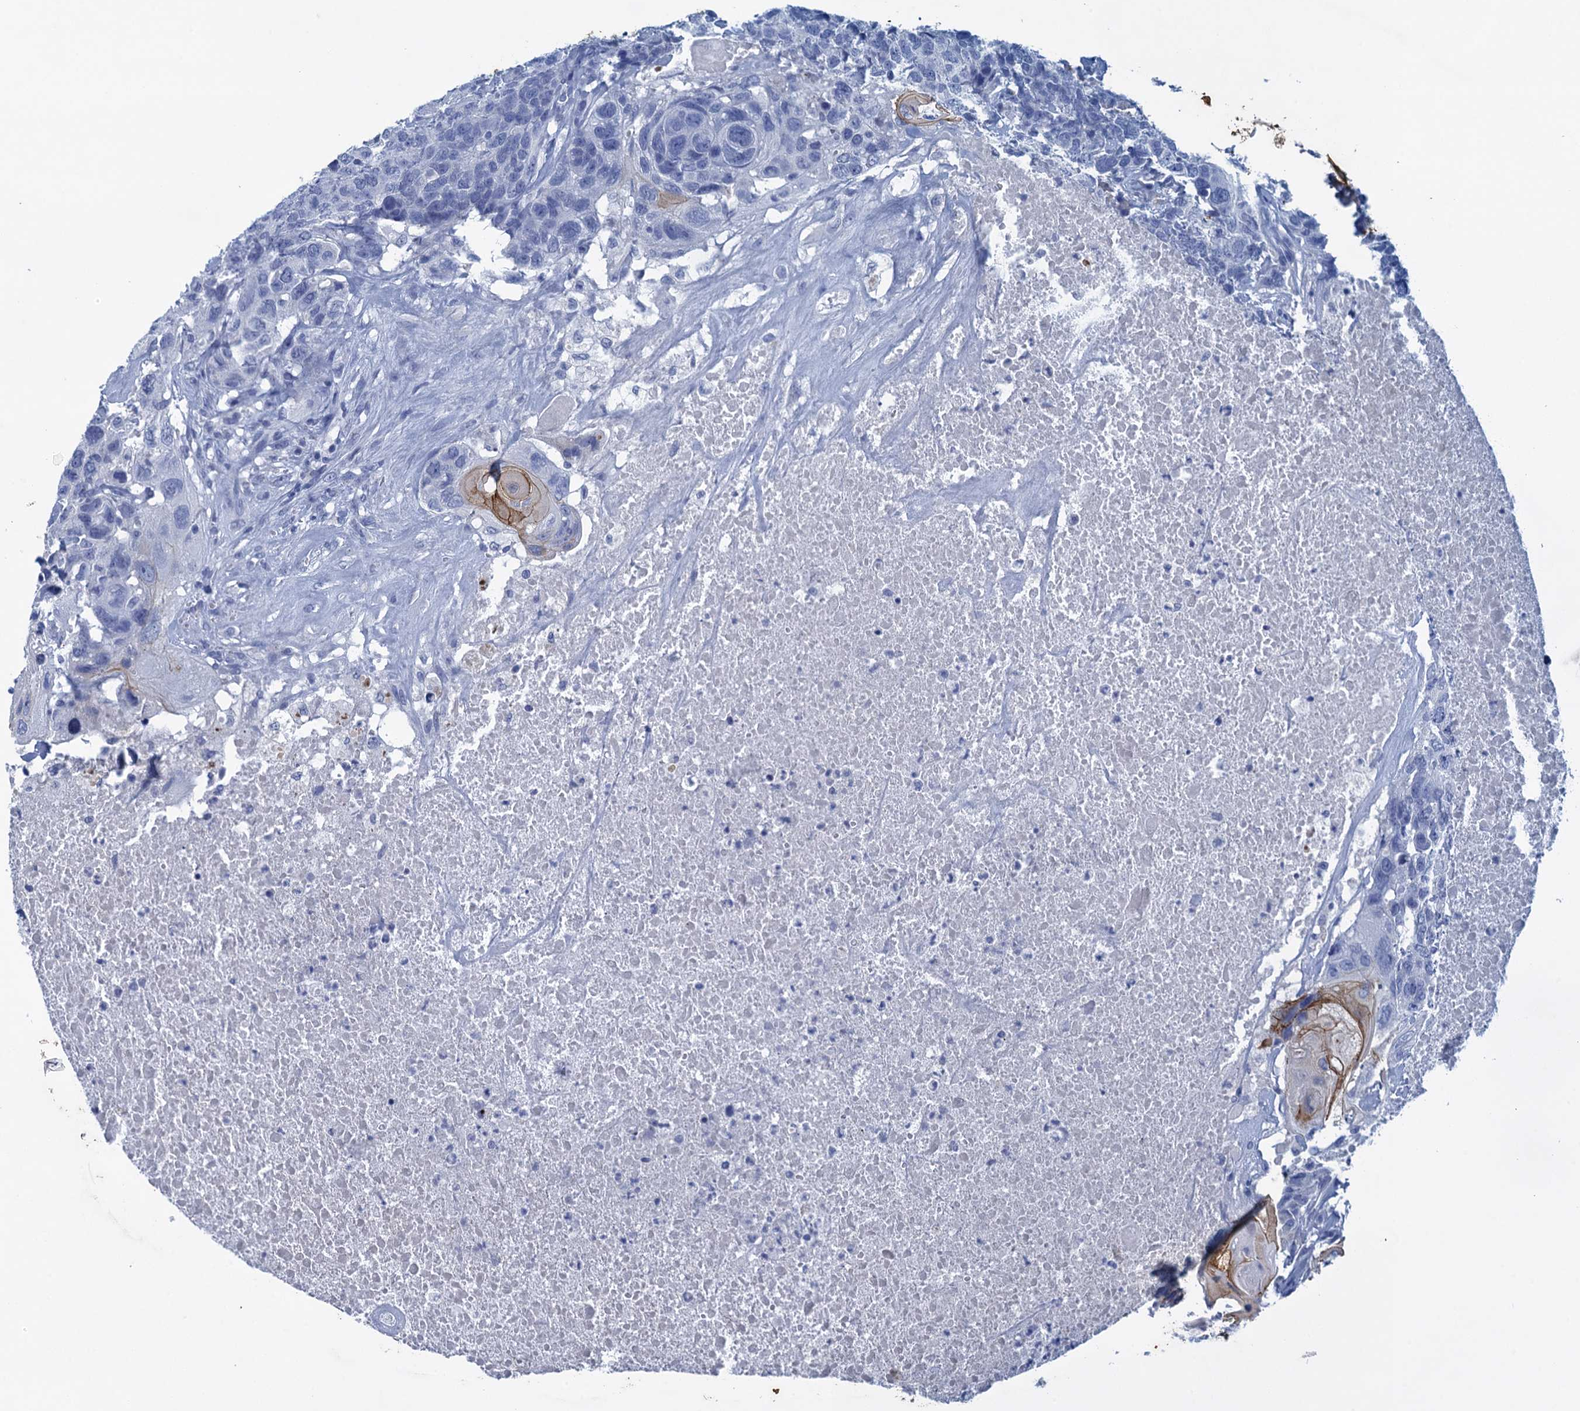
{"staining": {"intensity": "negative", "quantity": "none", "location": "none"}, "tissue": "head and neck cancer", "cell_type": "Tumor cells", "image_type": "cancer", "snomed": [{"axis": "morphology", "description": "Squamous cell carcinoma, NOS"}, {"axis": "topography", "description": "Head-Neck"}], "caption": "This is an IHC histopathology image of head and neck cancer. There is no expression in tumor cells.", "gene": "SCEL", "patient": {"sex": "male", "age": 66}}